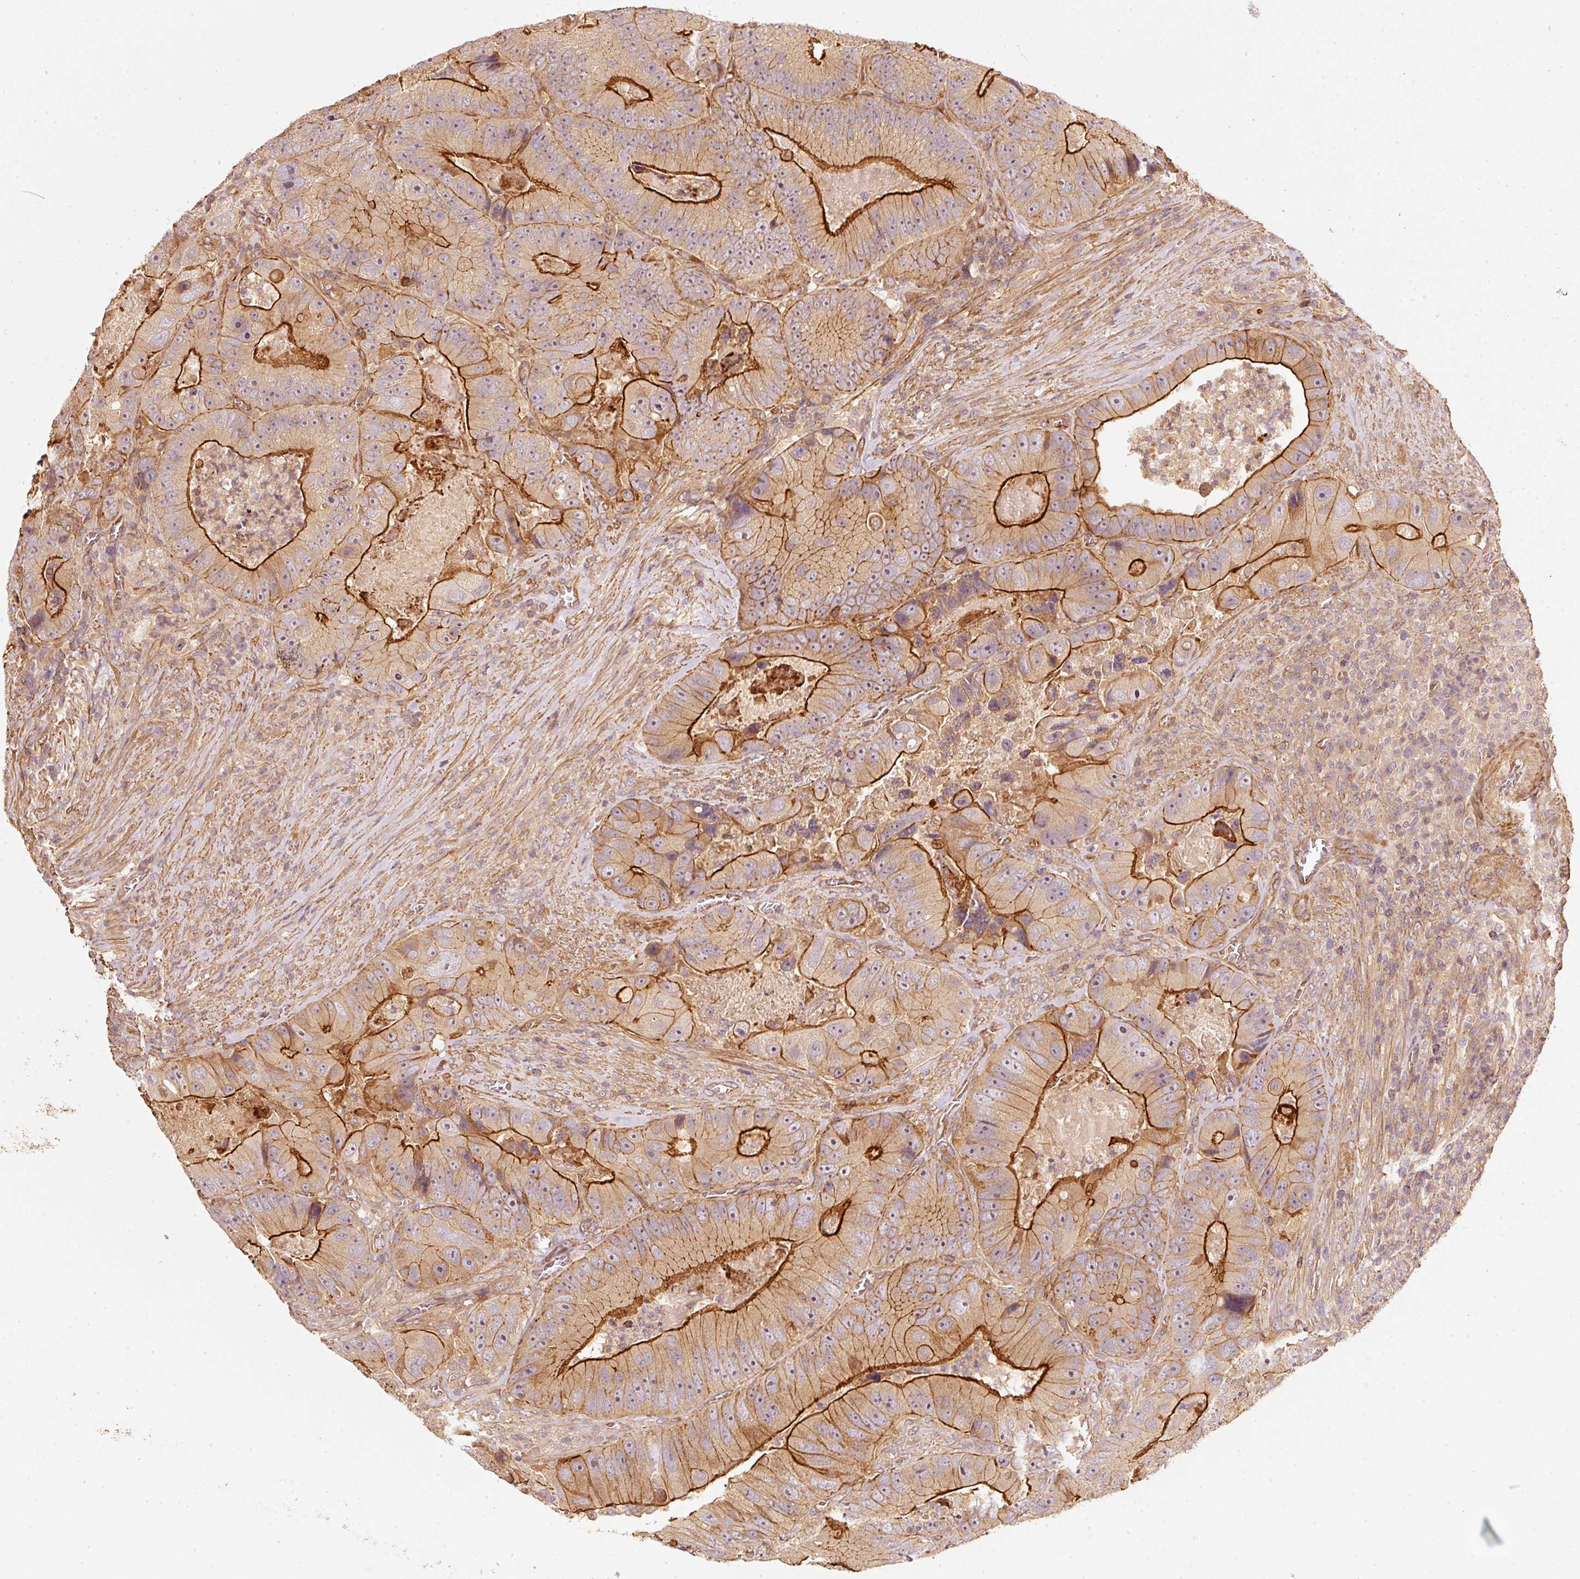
{"staining": {"intensity": "strong", "quantity": "25%-75%", "location": "cytoplasmic/membranous"}, "tissue": "colorectal cancer", "cell_type": "Tumor cells", "image_type": "cancer", "snomed": [{"axis": "morphology", "description": "Adenocarcinoma, NOS"}, {"axis": "topography", "description": "Colon"}], "caption": "Adenocarcinoma (colorectal) tissue displays strong cytoplasmic/membranous positivity in approximately 25%-75% of tumor cells, visualized by immunohistochemistry.", "gene": "CEP95", "patient": {"sex": "female", "age": 86}}